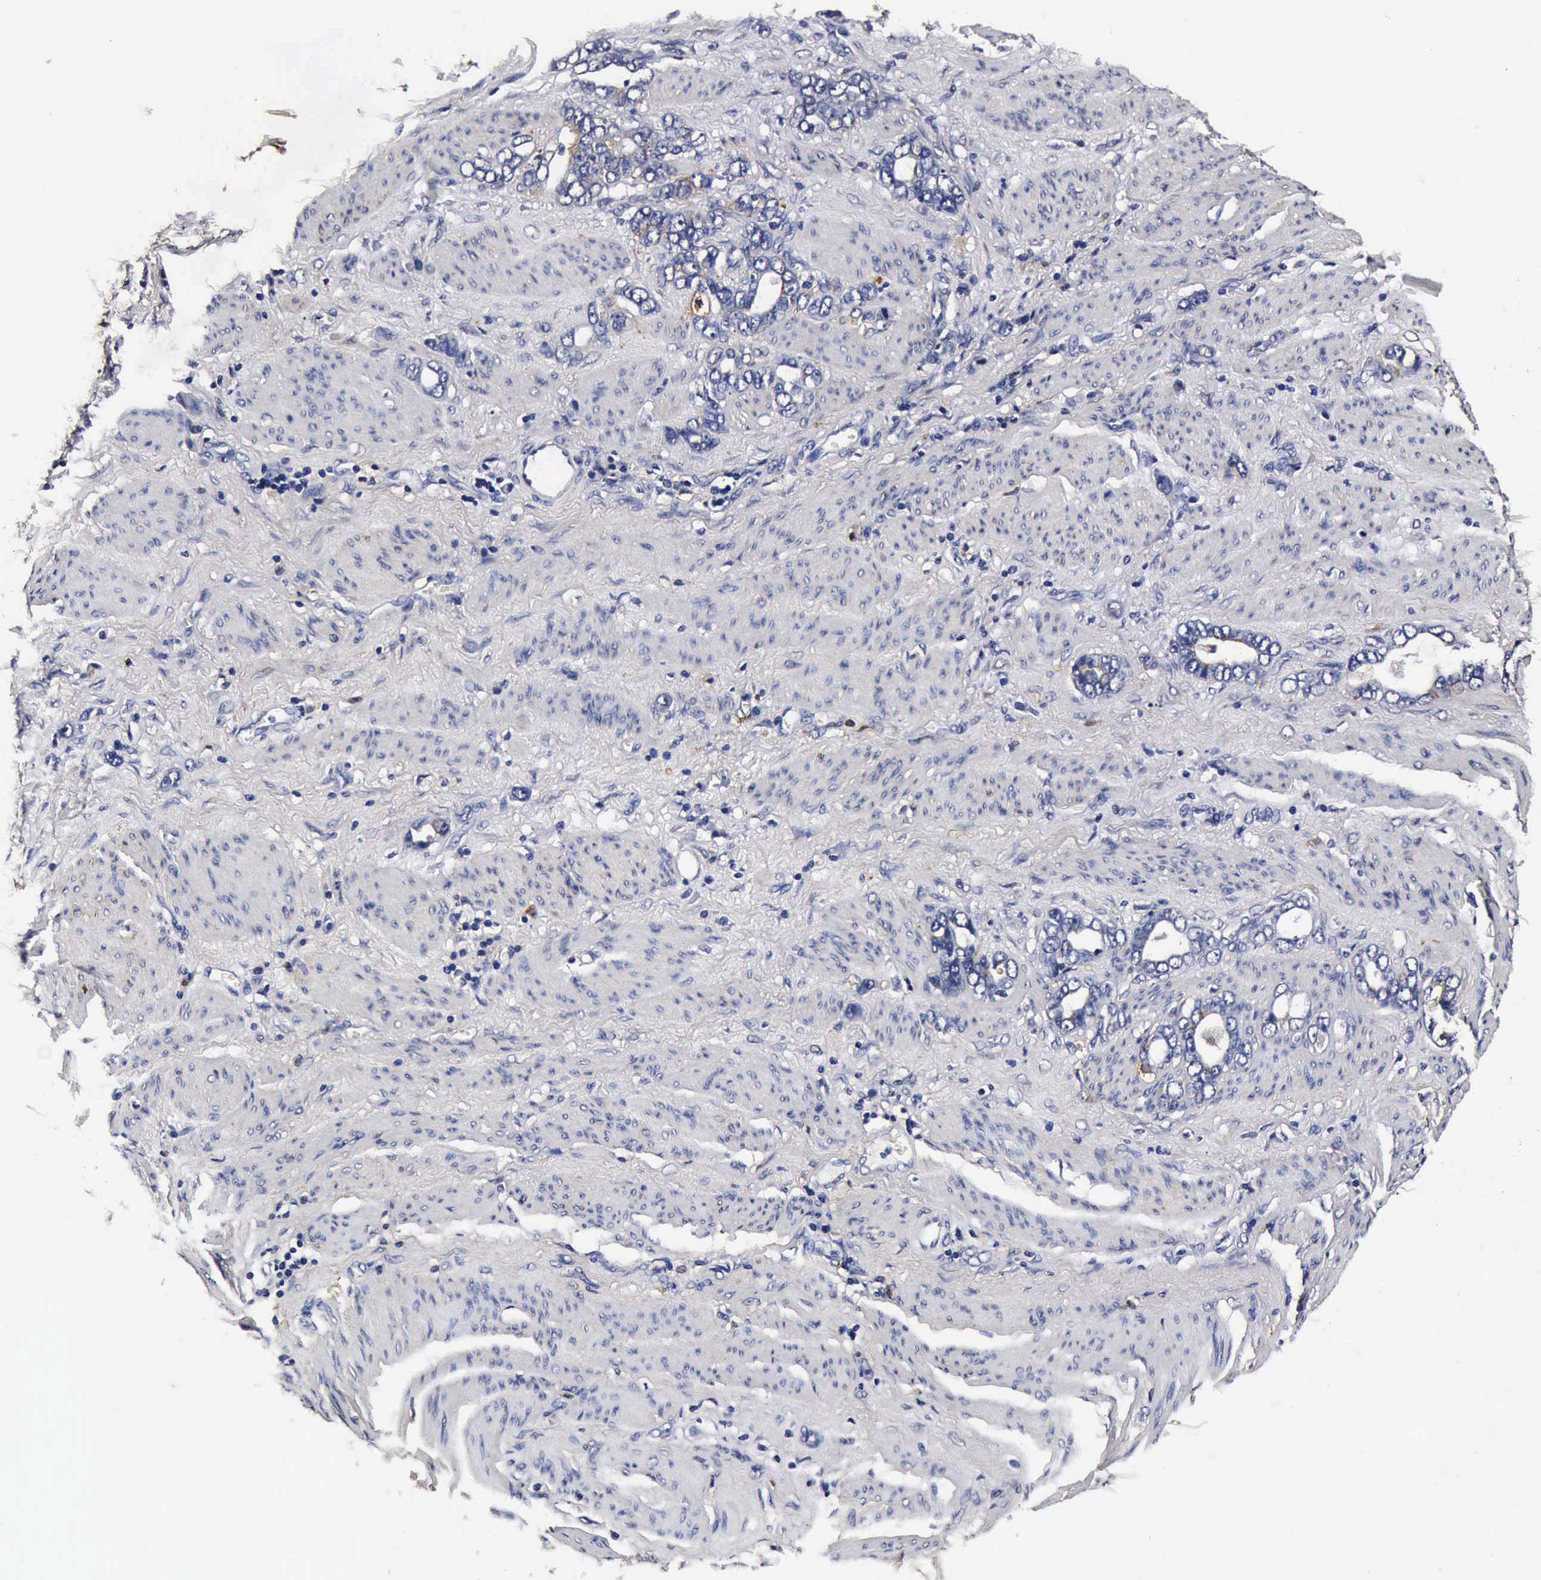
{"staining": {"intensity": "moderate", "quantity": "25%-75%", "location": "cytoplasmic/membranous"}, "tissue": "stomach cancer", "cell_type": "Tumor cells", "image_type": "cancer", "snomed": [{"axis": "morphology", "description": "Adenocarcinoma, NOS"}, {"axis": "topography", "description": "Stomach"}], "caption": "This photomicrograph demonstrates stomach cancer (adenocarcinoma) stained with immunohistochemistry (IHC) to label a protein in brown. The cytoplasmic/membranous of tumor cells show moderate positivity for the protein. Nuclei are counter-stained blue.", "gene": "CST3", "patient": {"sex": "male", "age": 78}}